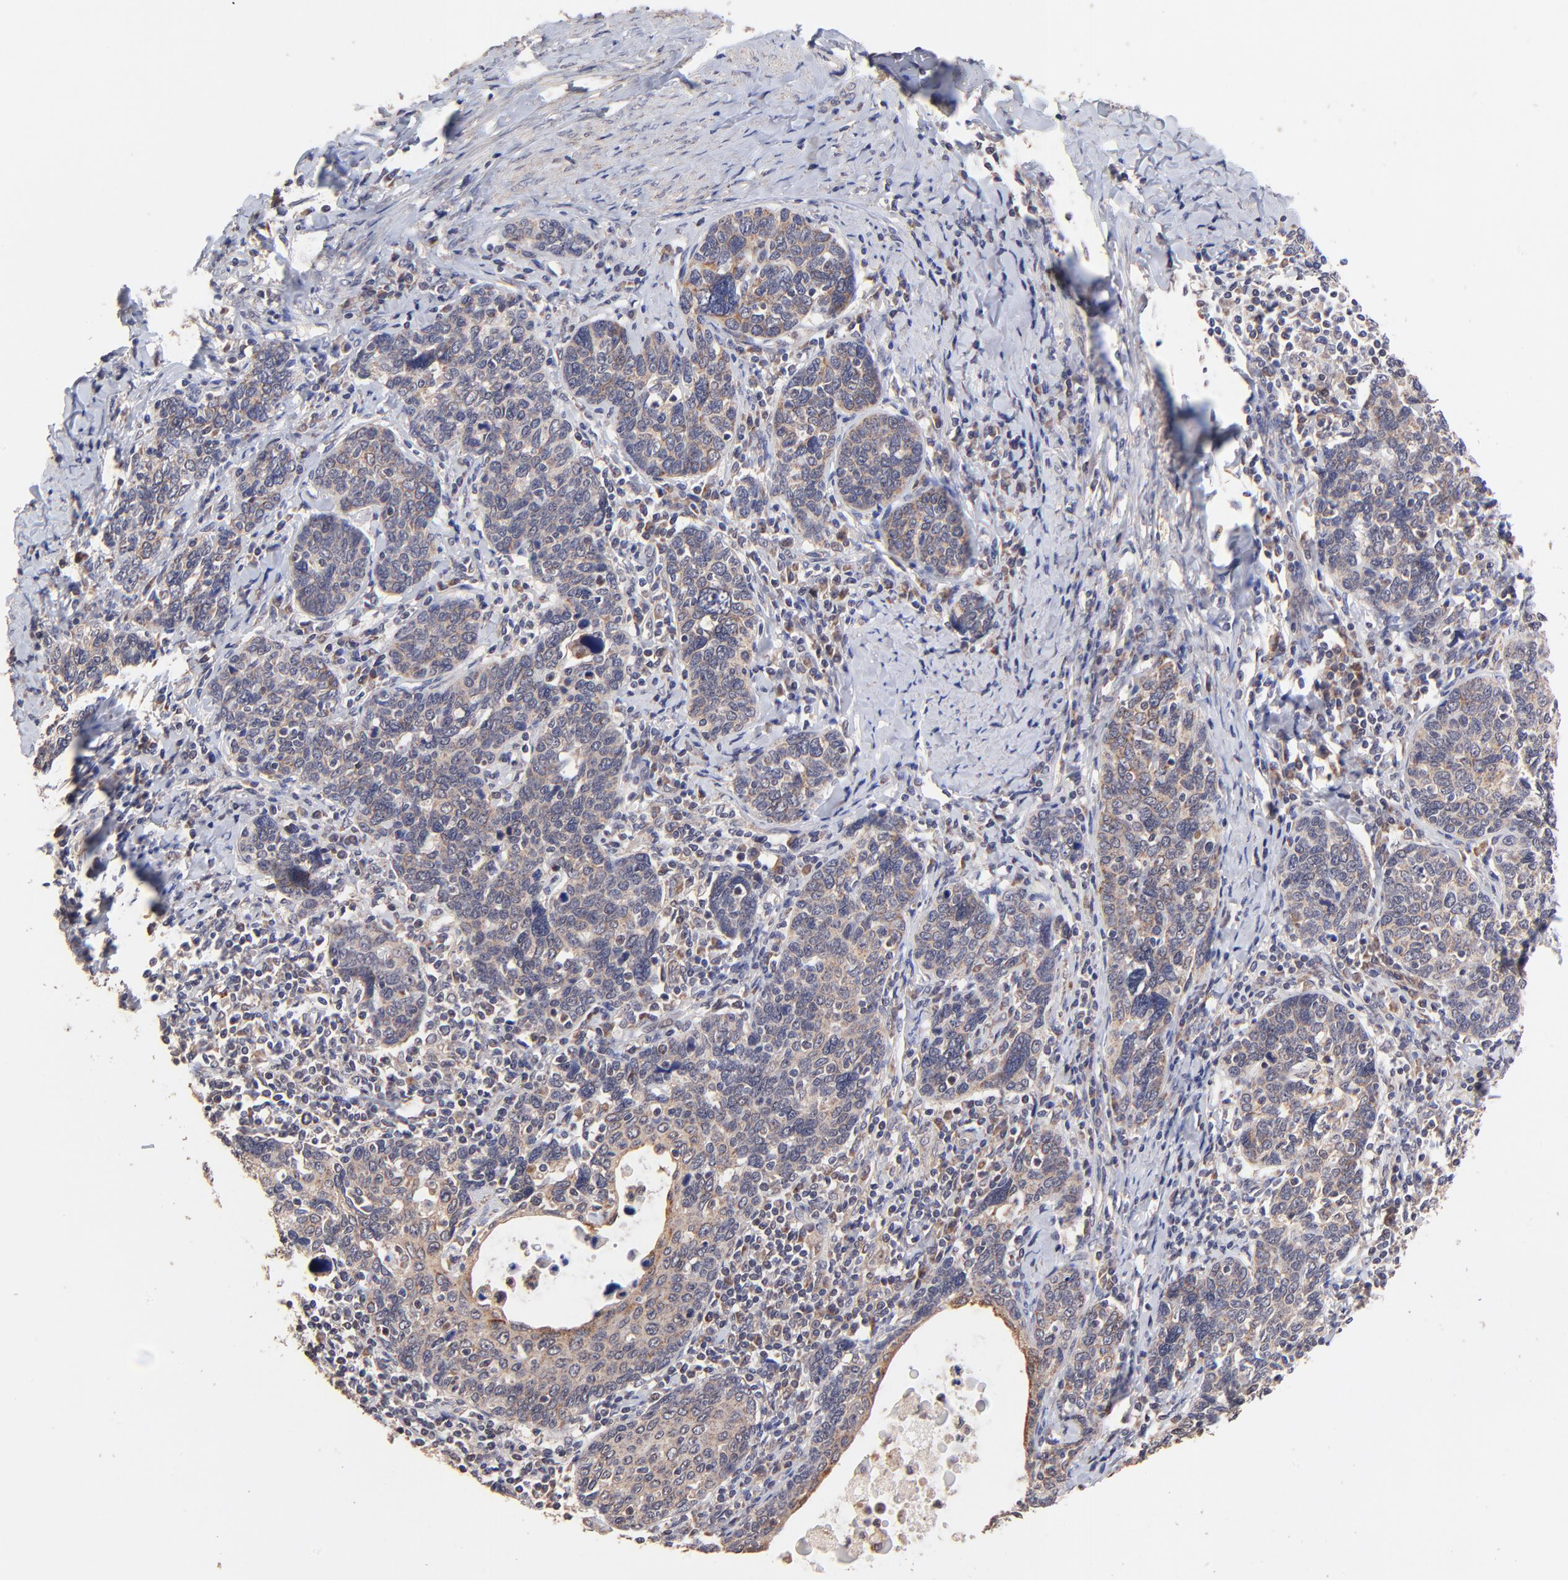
{"staining": {"intensity": "weak", "quantity": ">75%", "location": "cytoplasmic/membranous"}, "tissue": "cervical cancer", "cell_type": "Tumor cells", "image_type": "cancer", "snomed": [{"axis": "morphology", "description": "Squamous cell carcinoma, NOS"}, {"axis": "topography", "description": "Cervix"}], "caption": "Immunohistochemical staining of cervical squamous cell carcinoma displays weak cytoplasmic/membranous protein expression in approximately >75% of tumor cells.", "gene": "BAIAP2L2", "patient": {"sex": "female", "age": 41}}